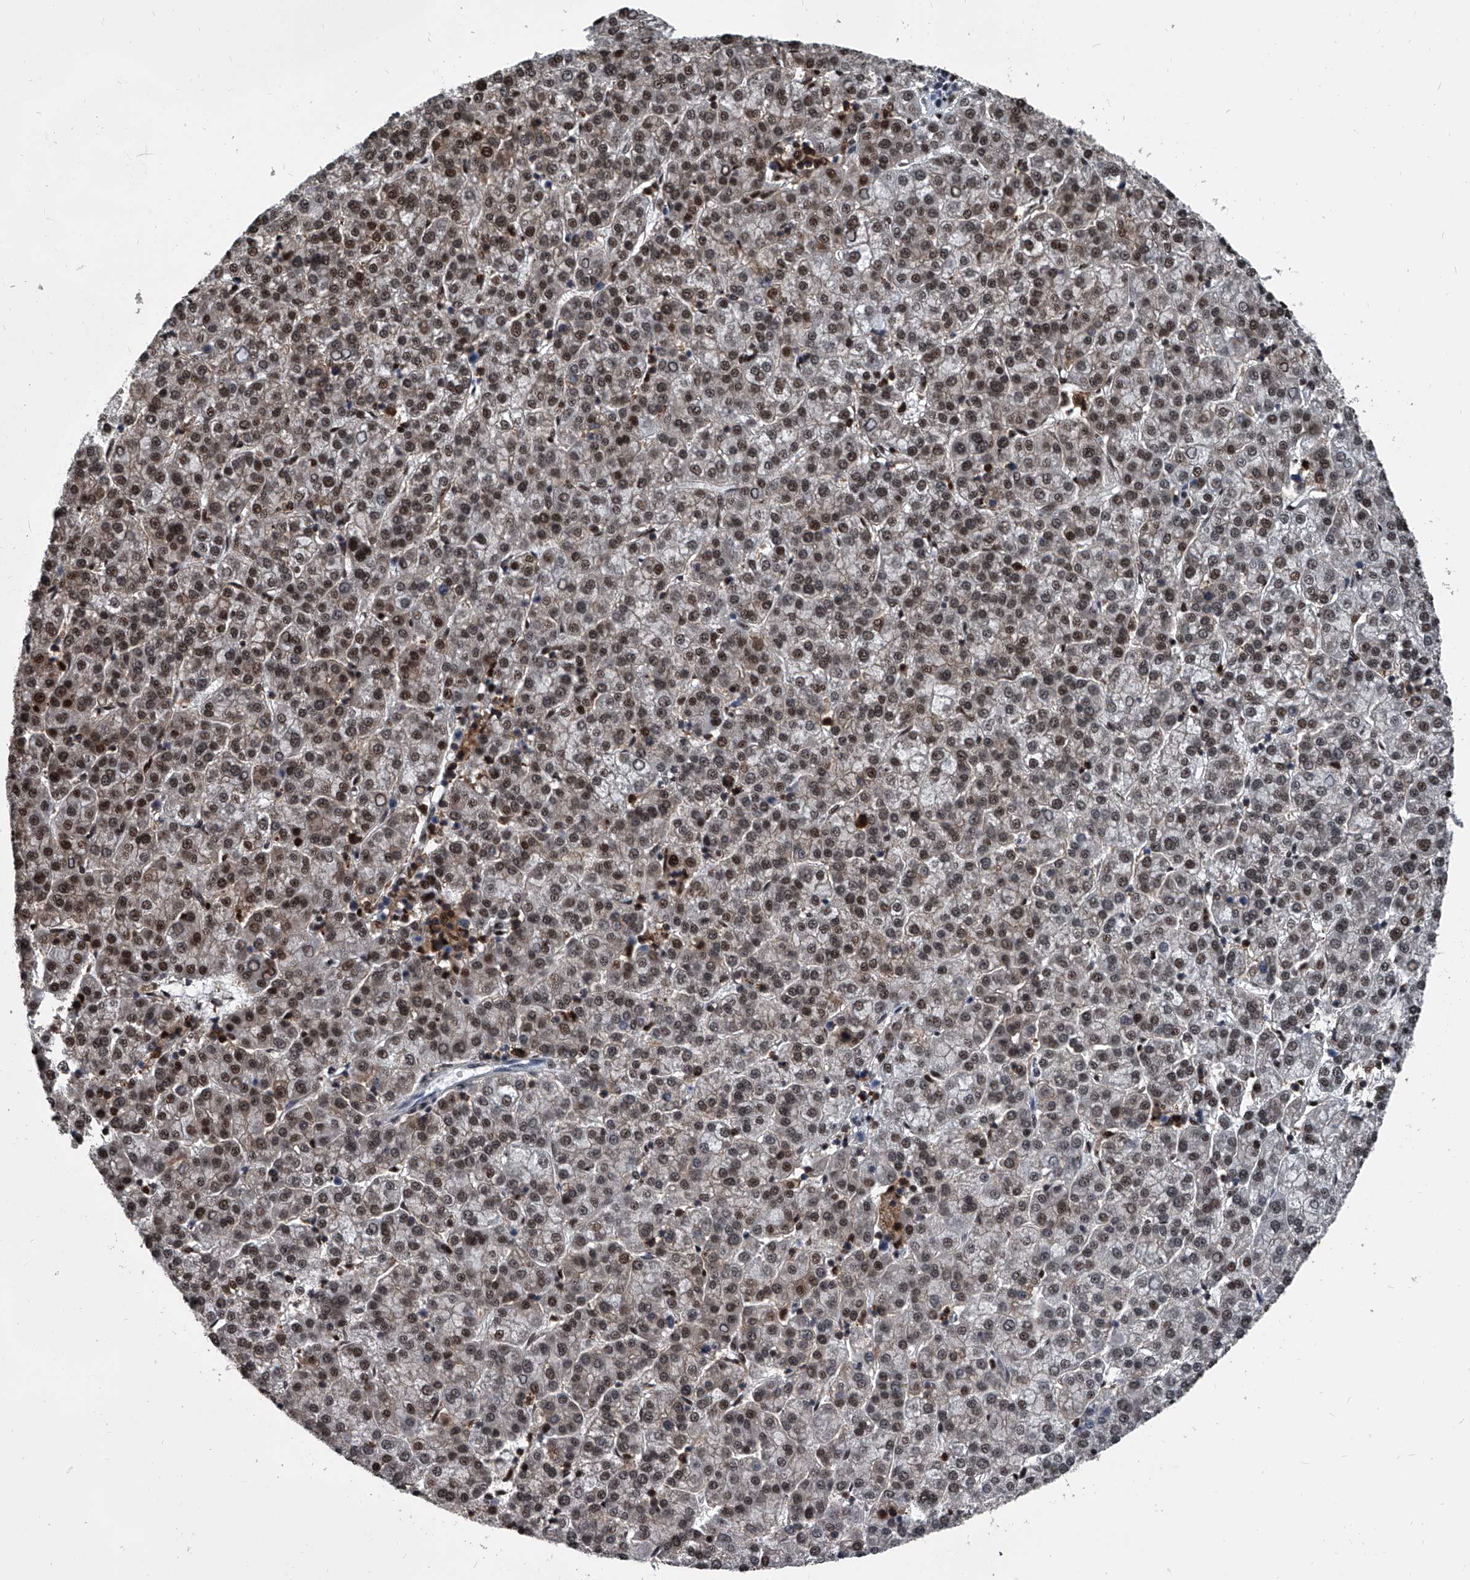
{"staining": {"intensity": "moderate", "quantity": "25%-75%", "location": "nuclear"}, "tissue": "liver cancer", "cell_type": "Tumor cells", "image_type": "cancer", "snomed": [{"axis": "morphology", "description": "Carcinoma, Hepatocellular, NOS"}, {"axis": "topography", "description": "Liver"}], "caption": "Liver hepatocellular carcinoma was stained to show a protein in brown. There is medium levels of moderate nuclear positivity in approximately 25%-75% of tumor cells.", "gene": "FKBP5", "patient": {"sex": "female", "age": 58}}